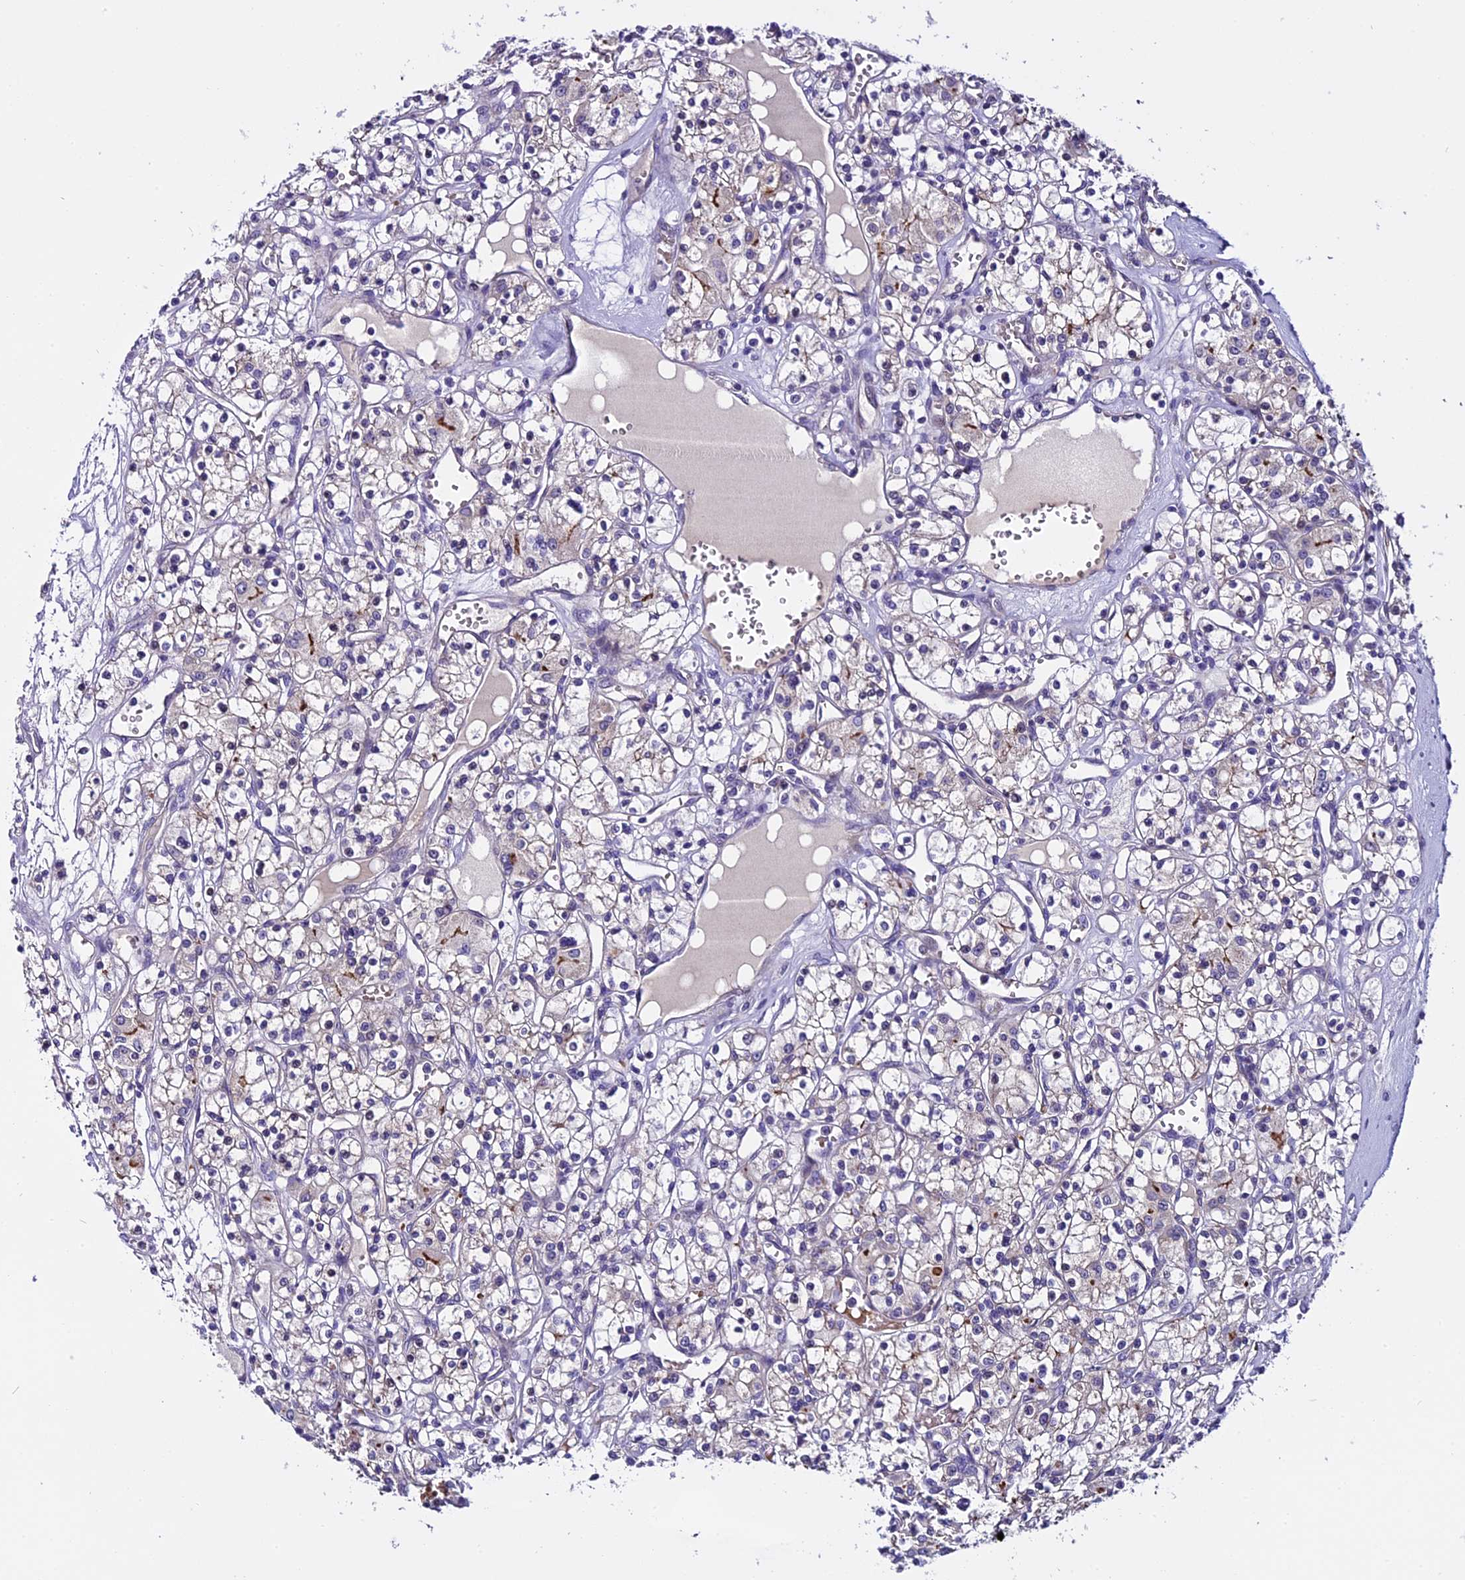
{"staining": {"intensity": "moderate", "quantity": "<25%", "location": "cytoplasmic/membranous"}, "tissue": "renal cancer", "cell_type": "Tumor cells", "image_type": "cancer", "snomed": [{"axis": "morphology", "description": "Adenocarcinoma, NOS"}, {"axis": "topography", "description": "Kidney"}], "caption": "An image of human renal cancer stained for a protein exhibits moderate cytoplasmic/membranous brown staining in tumor cells. (DAB = brown stain, brightfield microscopy at high magnification).", "gene": "C9orf40", "patient": {"sex": "female", "age": 59}}